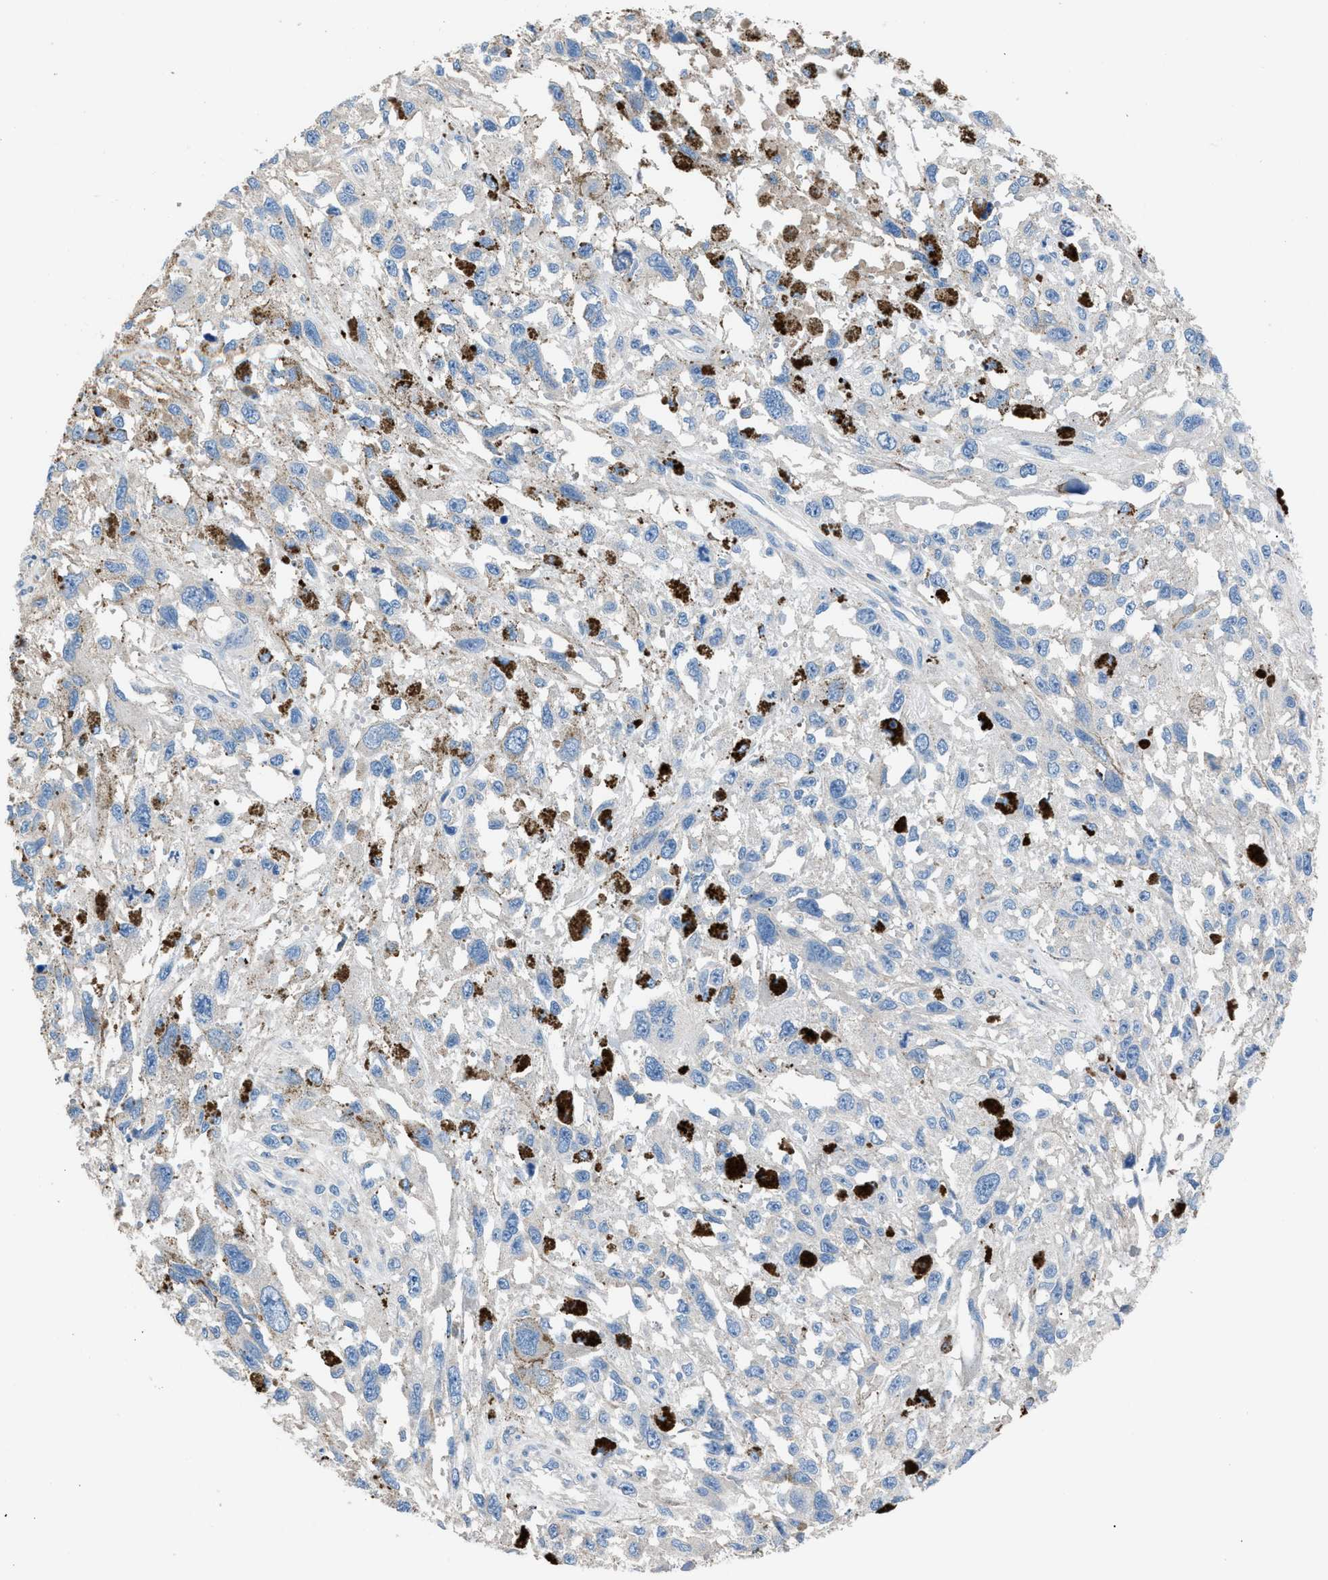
{"staining": {"intensity": "negative", "quantity": "none", "location": "none"}, "tissue": "melanoma", "cell_type": "Tumor cells", "image_type": "cancer", "snomed": [{"axis": "morphology", "description": "Malignant melanoma, Metastatic site"}, {"axis": "topography", "description": "Lymph node"}], "caption": "The photomicrograph shows no staining of tumor cells in melanoma. The staining is performed using DAB (3,3'-diaminobenzidine) brown chromogen with nuclei counter-stained in using hematoxylin.", "gene": "SGCZ", "patient": {"sex": "male", "age": 59}}